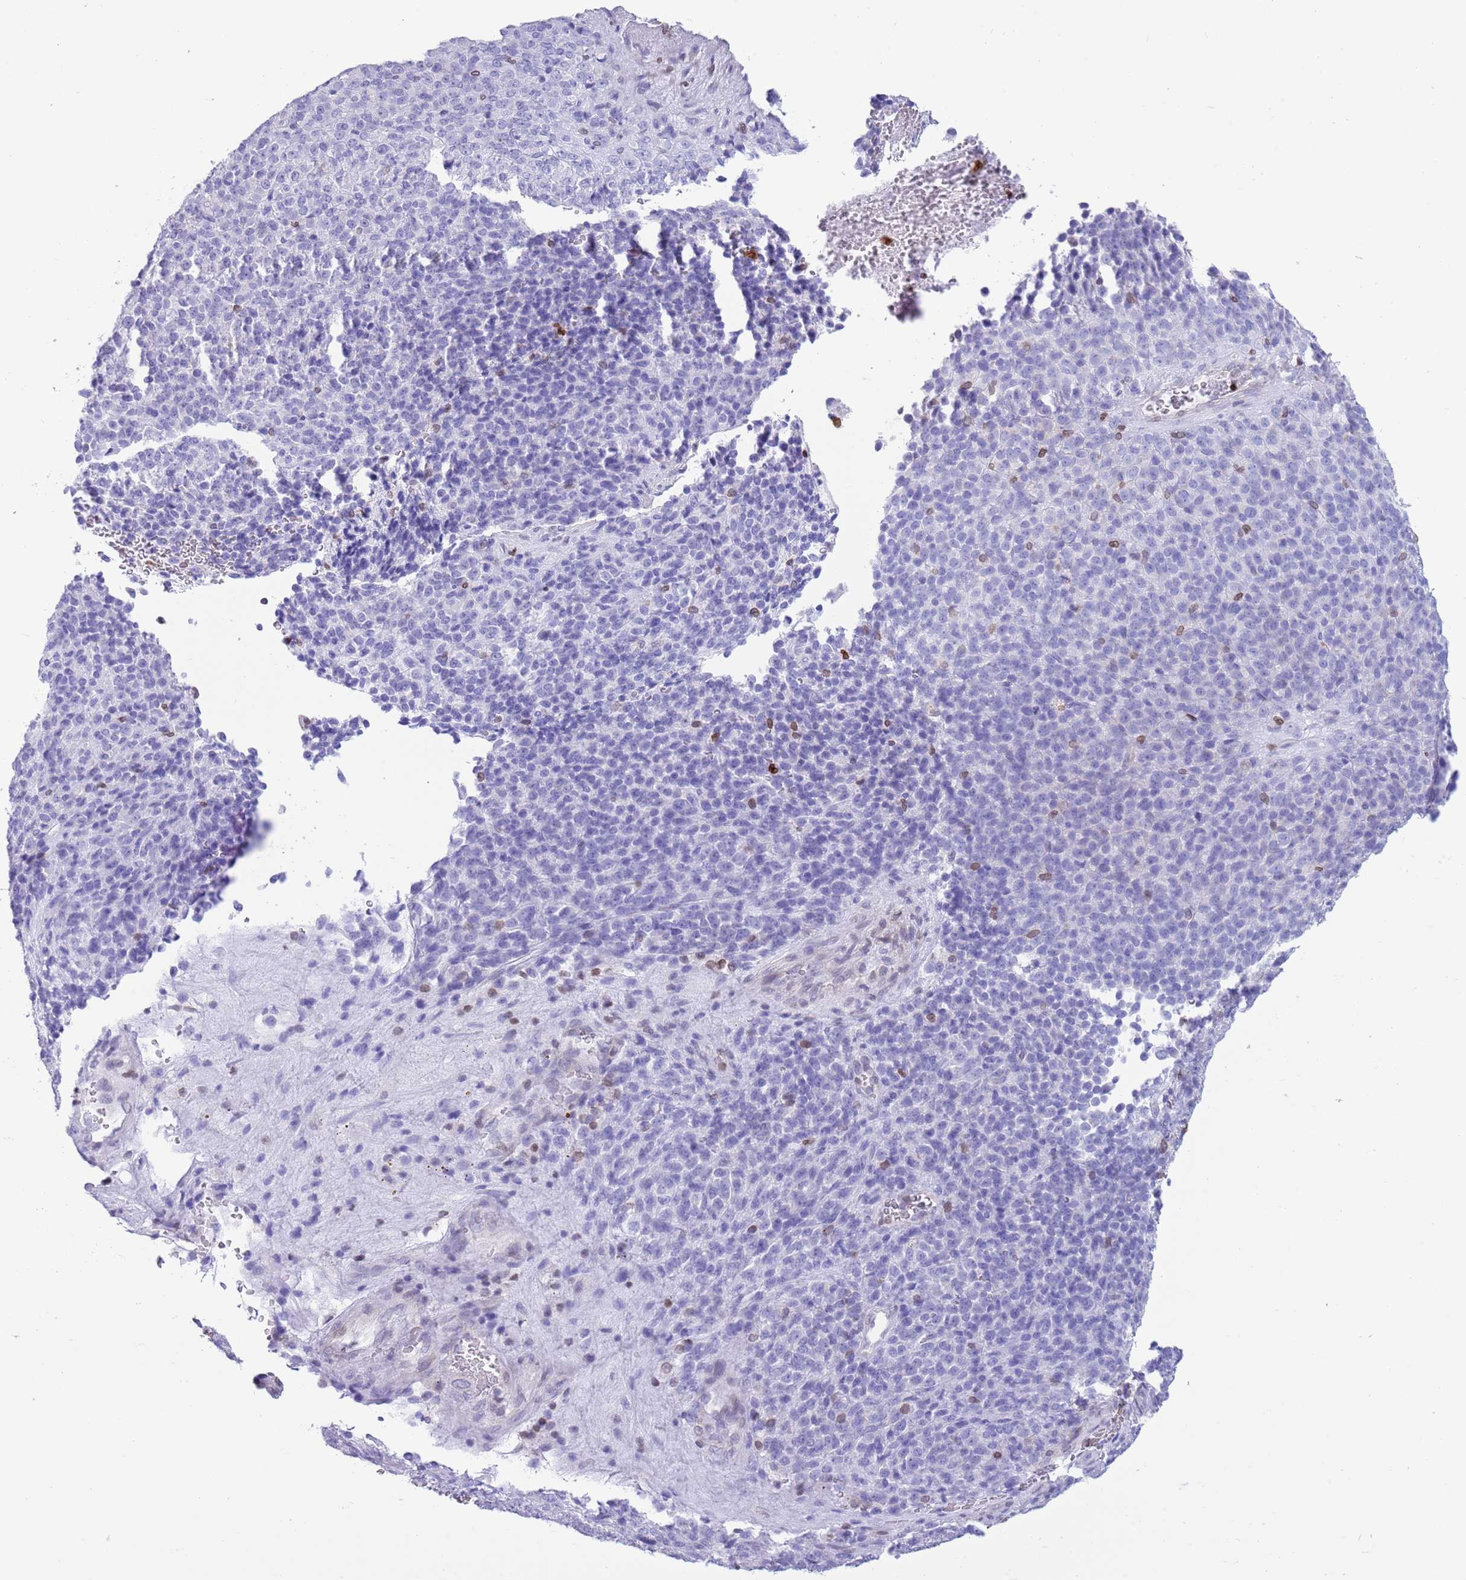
{"staining": {"intensity": "negative", "quantity": "none", "location": "none"}, "tissue": "melanoma", "cell_type": "Tumor cells", "image_type": "cancer", "snomed": [{"axis": "morphology", "description": "Malignant melanoma, Metastatic site"}, {"axis": "topography", "description": "Brain"}], "caption": "An immunohistochemistry (IHC) micrograph of malignant melanoma (metastatic site) is shown. There is no staining in tumor cells of malignant melanoma (metastatic site).", "gene": "LBR", "patient": {"sex": "female", "age": 56}}